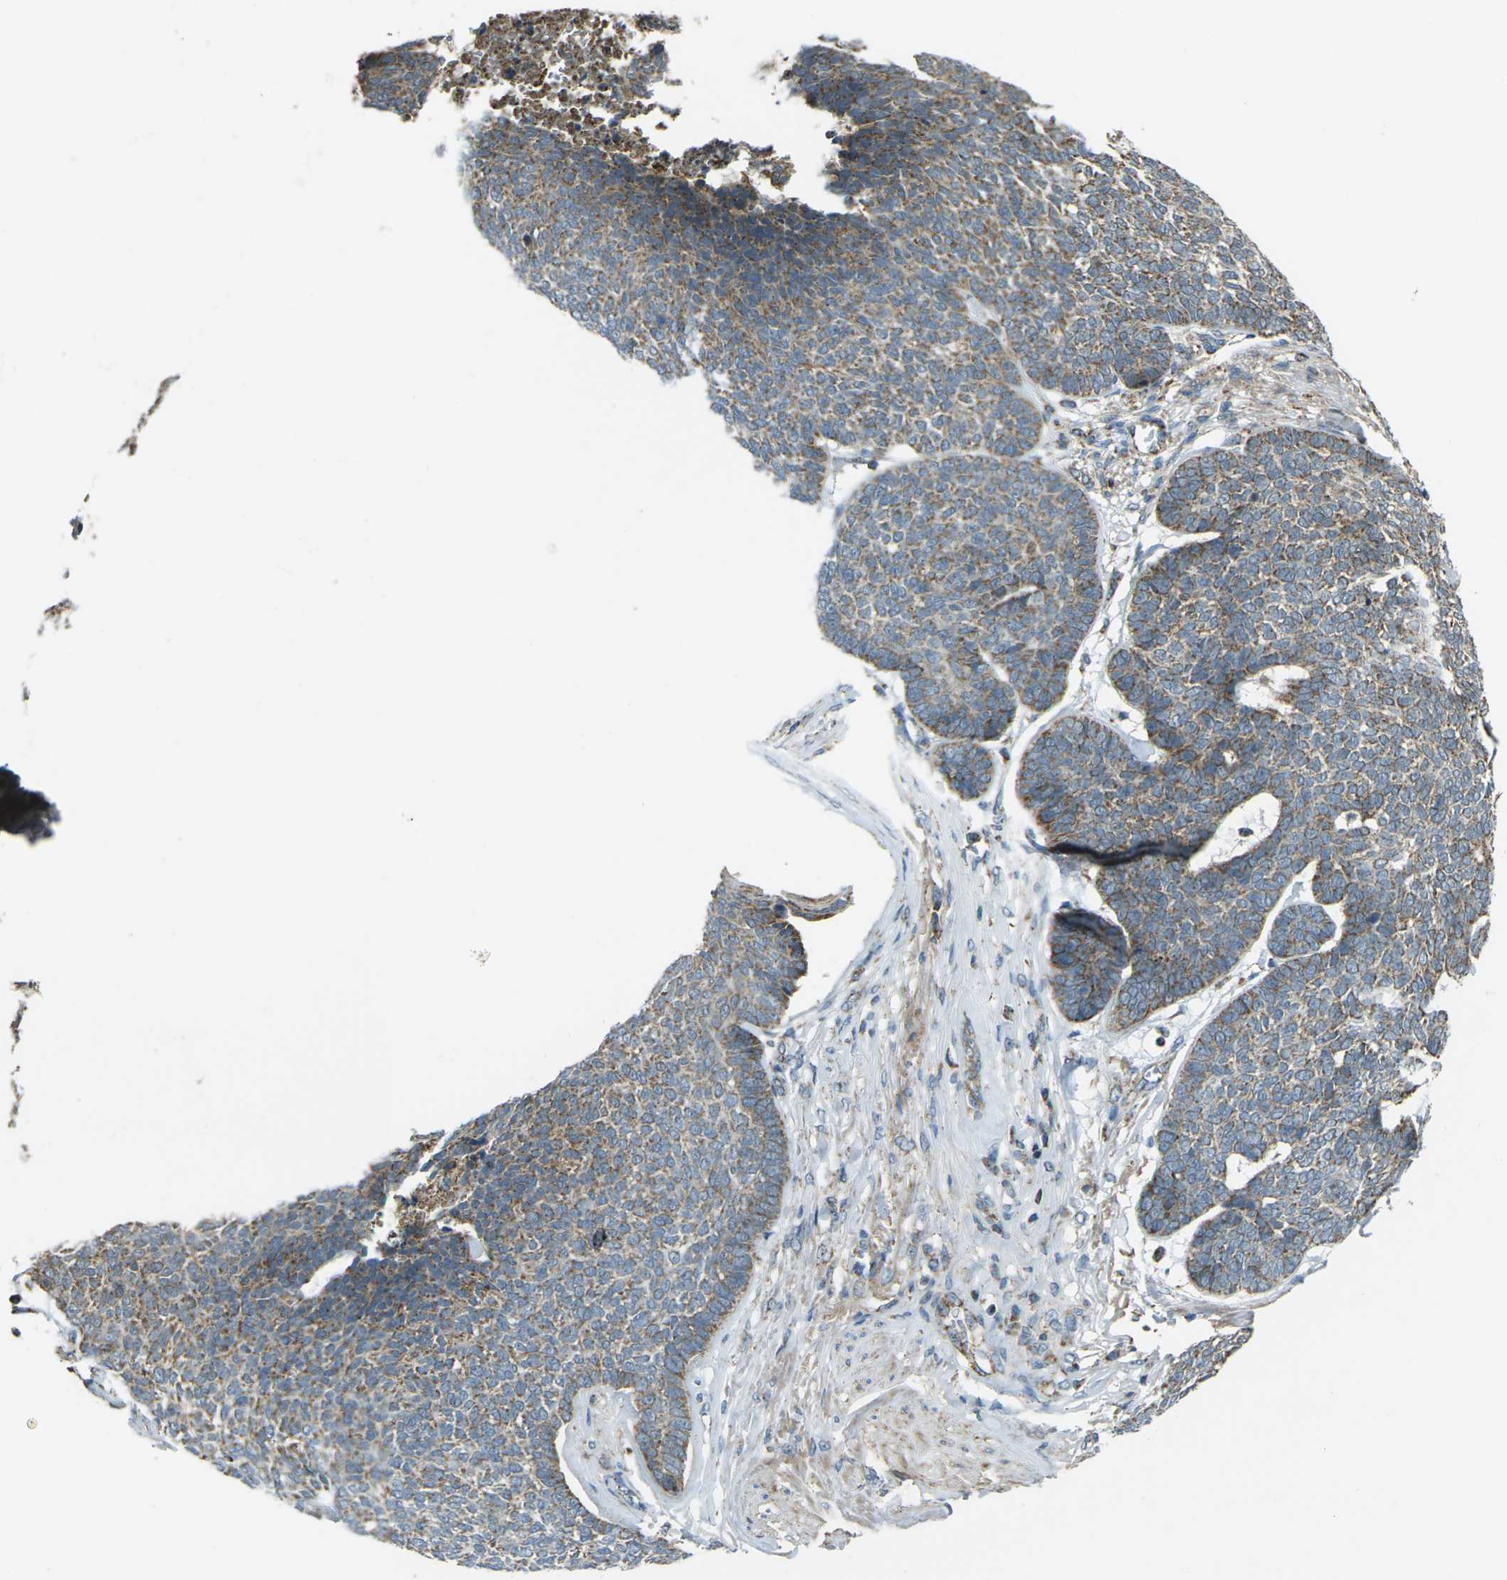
{"staining": {"intensity": "moderate", "quantity": ">75%", "location": "cytoplasmic/membranous"}, "tissue": "skin cancer", "cell_type": "Tumor cells", "image_type": "cancer", "snomed": [{"axis": "morphology", "description": "Basal cell carcinoma"}, {"axis": "topography", "description": "Skin"}], "caption": "Basal cell carcinoma (skin) stained for a protein reveals moderate cytoplasmic/membranous positivity in tumor cells. Immunohistochemistry (ihc) stains the protein in brown and the nuclei are stained blue.", "gene": "IGF1R", "patient": {"sex": "male", "age": 84}}